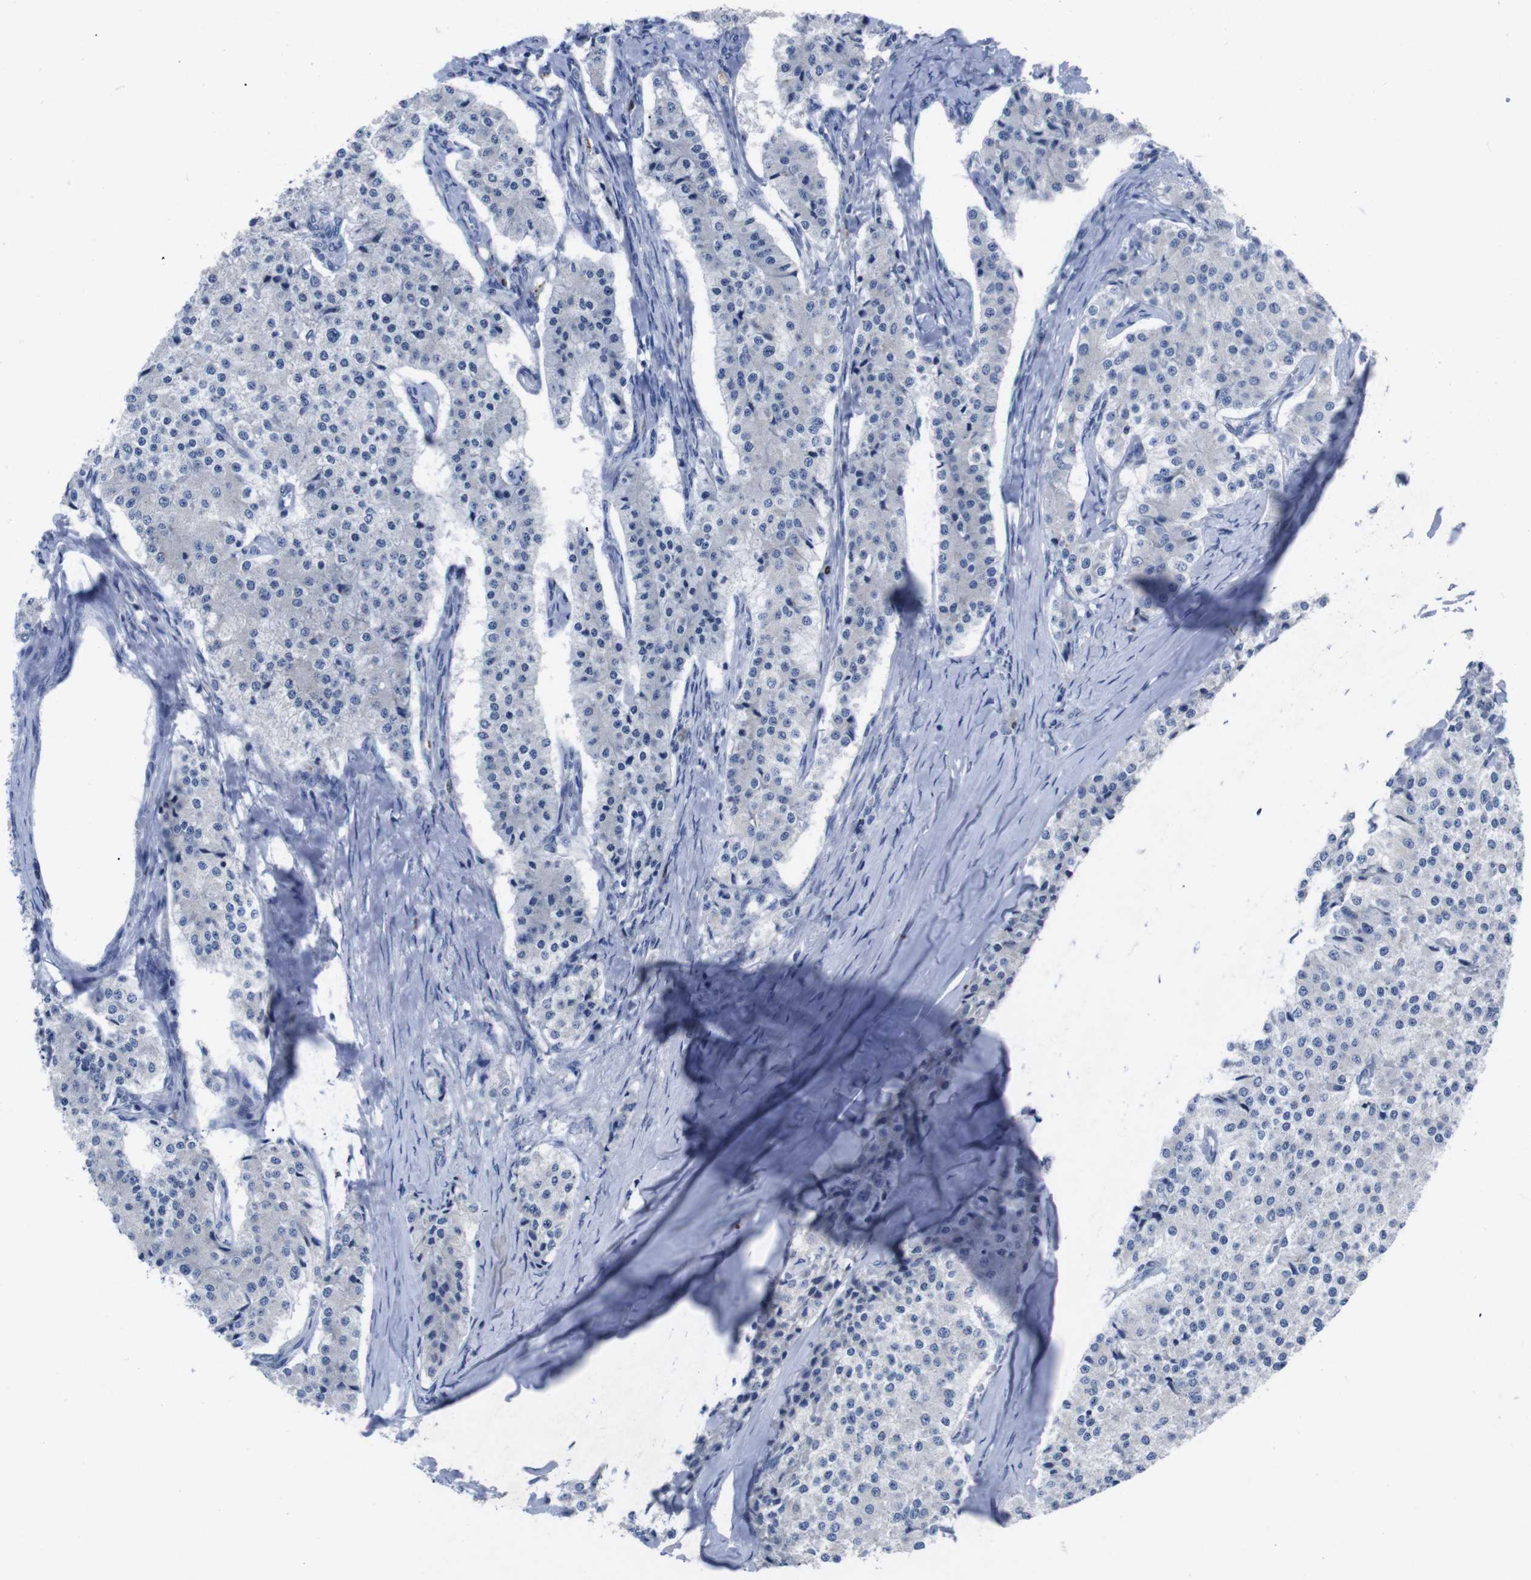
{"staining": {"intensity": "negative", "quantity": "none", "location": "none"}, "tissue": "carcinoid", "cell_type": "Tumor cells", "image_type": "cancer", "snomed": [{"axis": "morphology", "description": "Carcinoid, malignant, NOS"}, {"axis": "topography", "description": "Colon"}], "caption": "There is no significant expression in tumor cells of carcinoid.", "gene": "IRF4", "patient": {"sex": "female", "age": 52}}